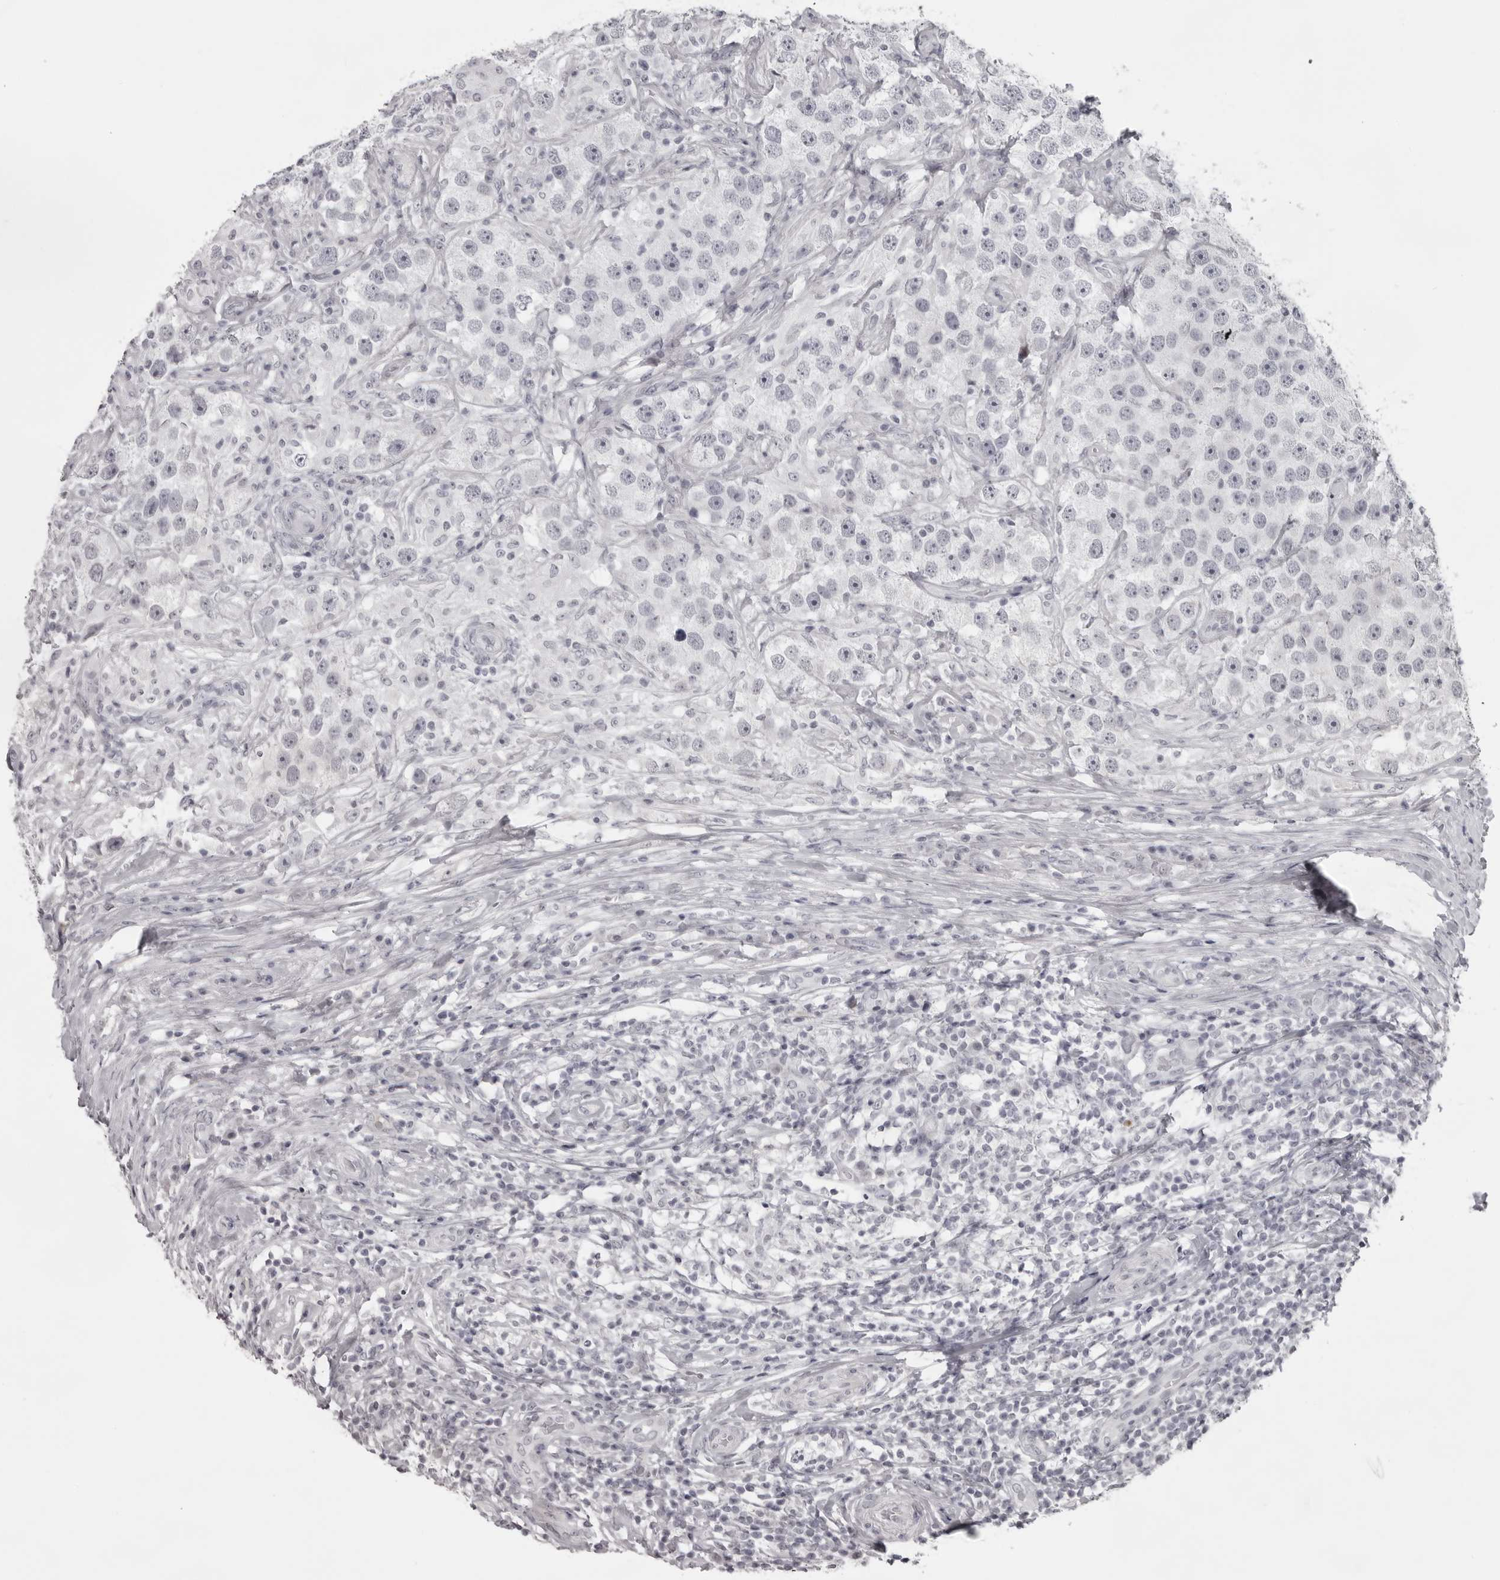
{"staining": {"intensity": "negative", "quantity": "none", "location": "none"}, "tissue": "testis cancer", "cell_type": "Tumor cells", "image_type": "cancer", "snomed": [{"axis": "morphology", "description": "Seminoma, NOS"}, {"axis": "topography", "description": "Testis"}], "caption": "DAB immunohistochemical staining of seminoma (testis) shows no significant positivity in tumor cells.", "gene": "NUDT18", "patient": {"sex": "male", "age": 49}}